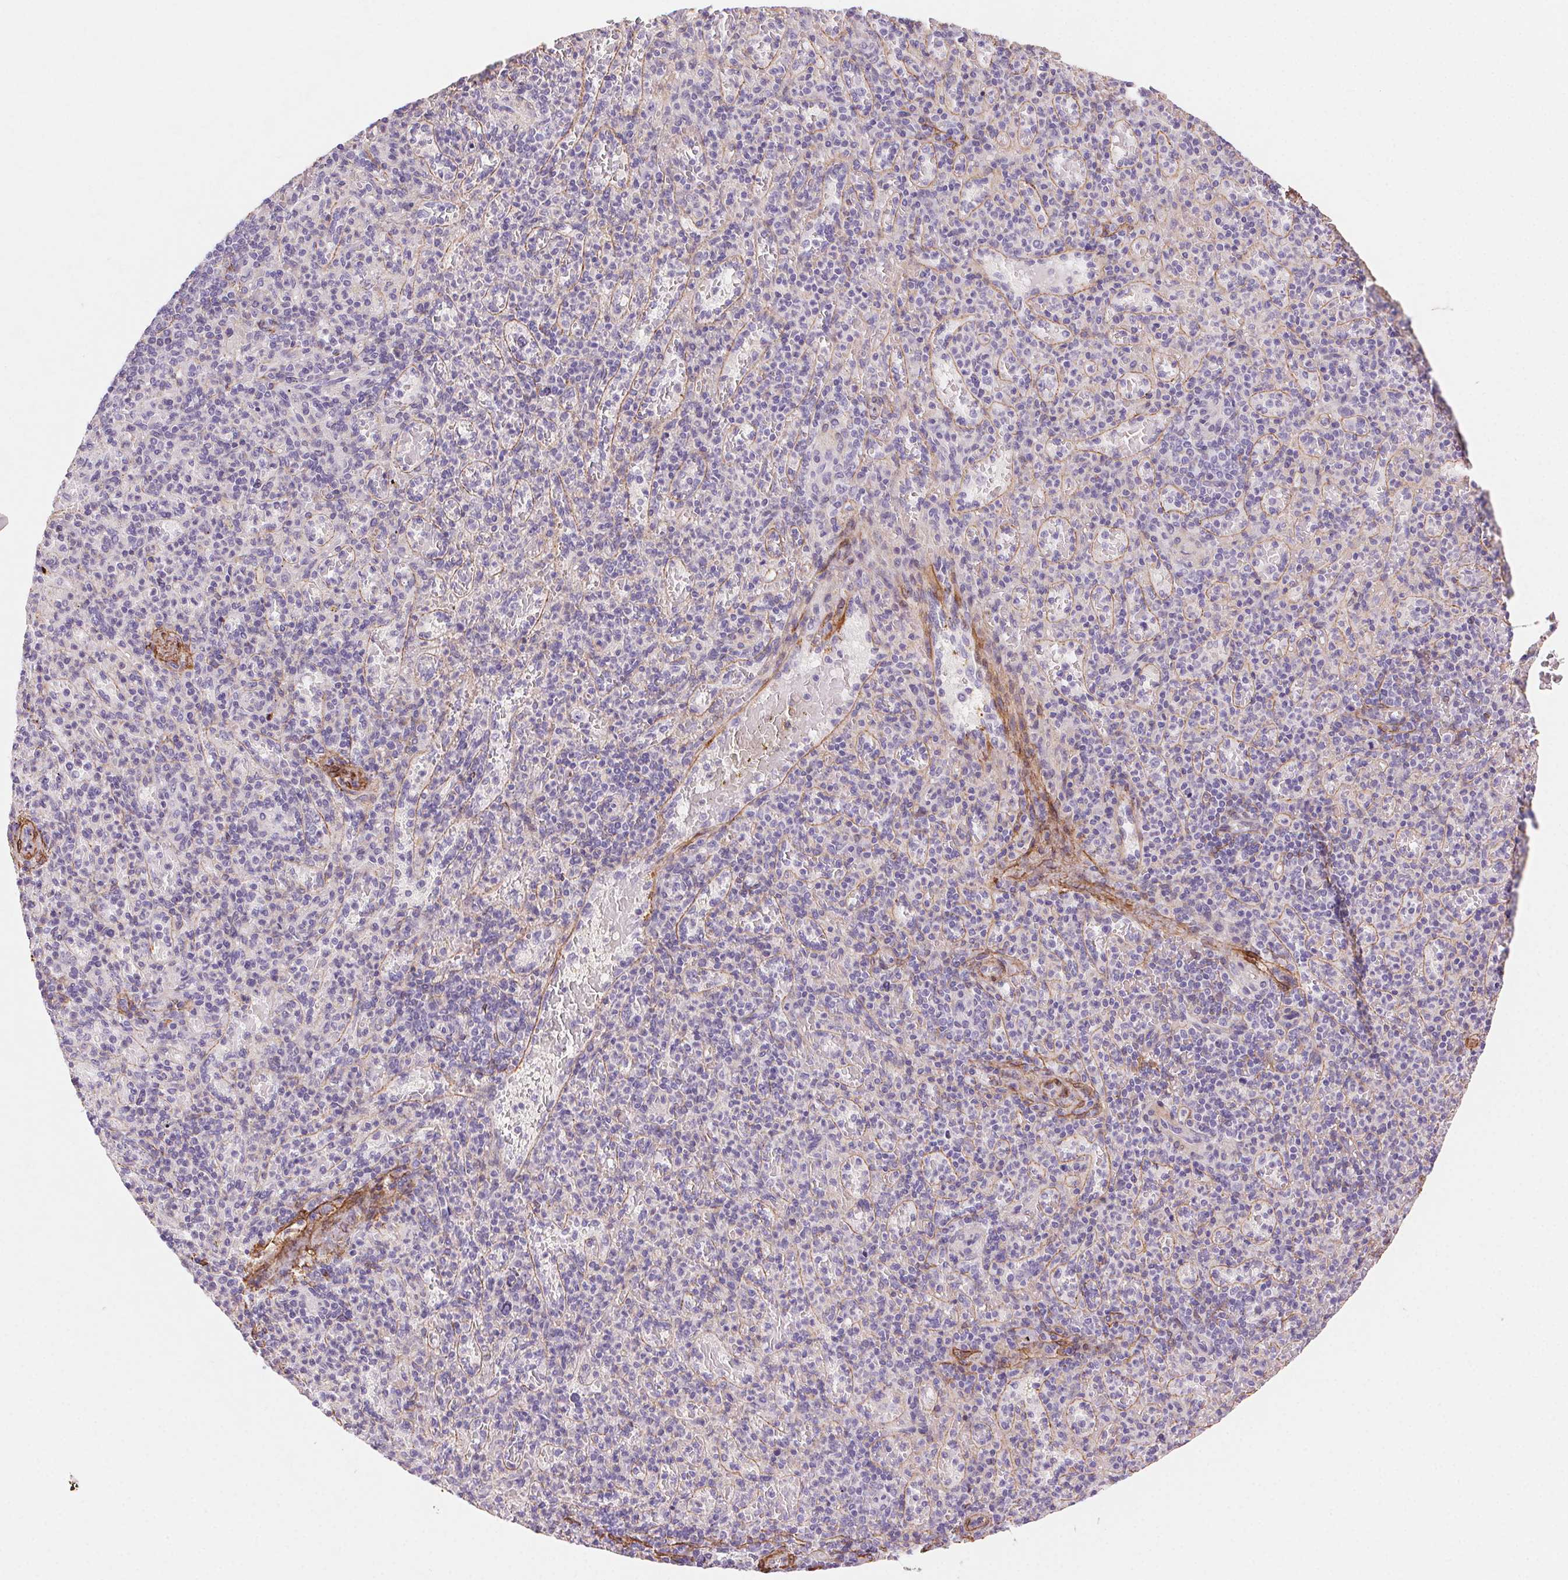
{"staining": {"intensity": "negative", "quantity": "none", "location": "none"}, "tissue": "spleen", "cell_type": "Cells in red pulp", "image_type": "normal", "snomed": [{"axis": "morphology", "description": "Normal tissue, NOS"}, {"axis": "topography", "description": "Spleen"}], "caption": "DAB (3,3'-diaminobenzidine) immunohistochemical staining of benign human spleen reveals no significant staining in cells in red pulp.", "gene": "GPX8", "patient": {"sex": "female", "age": 74}}